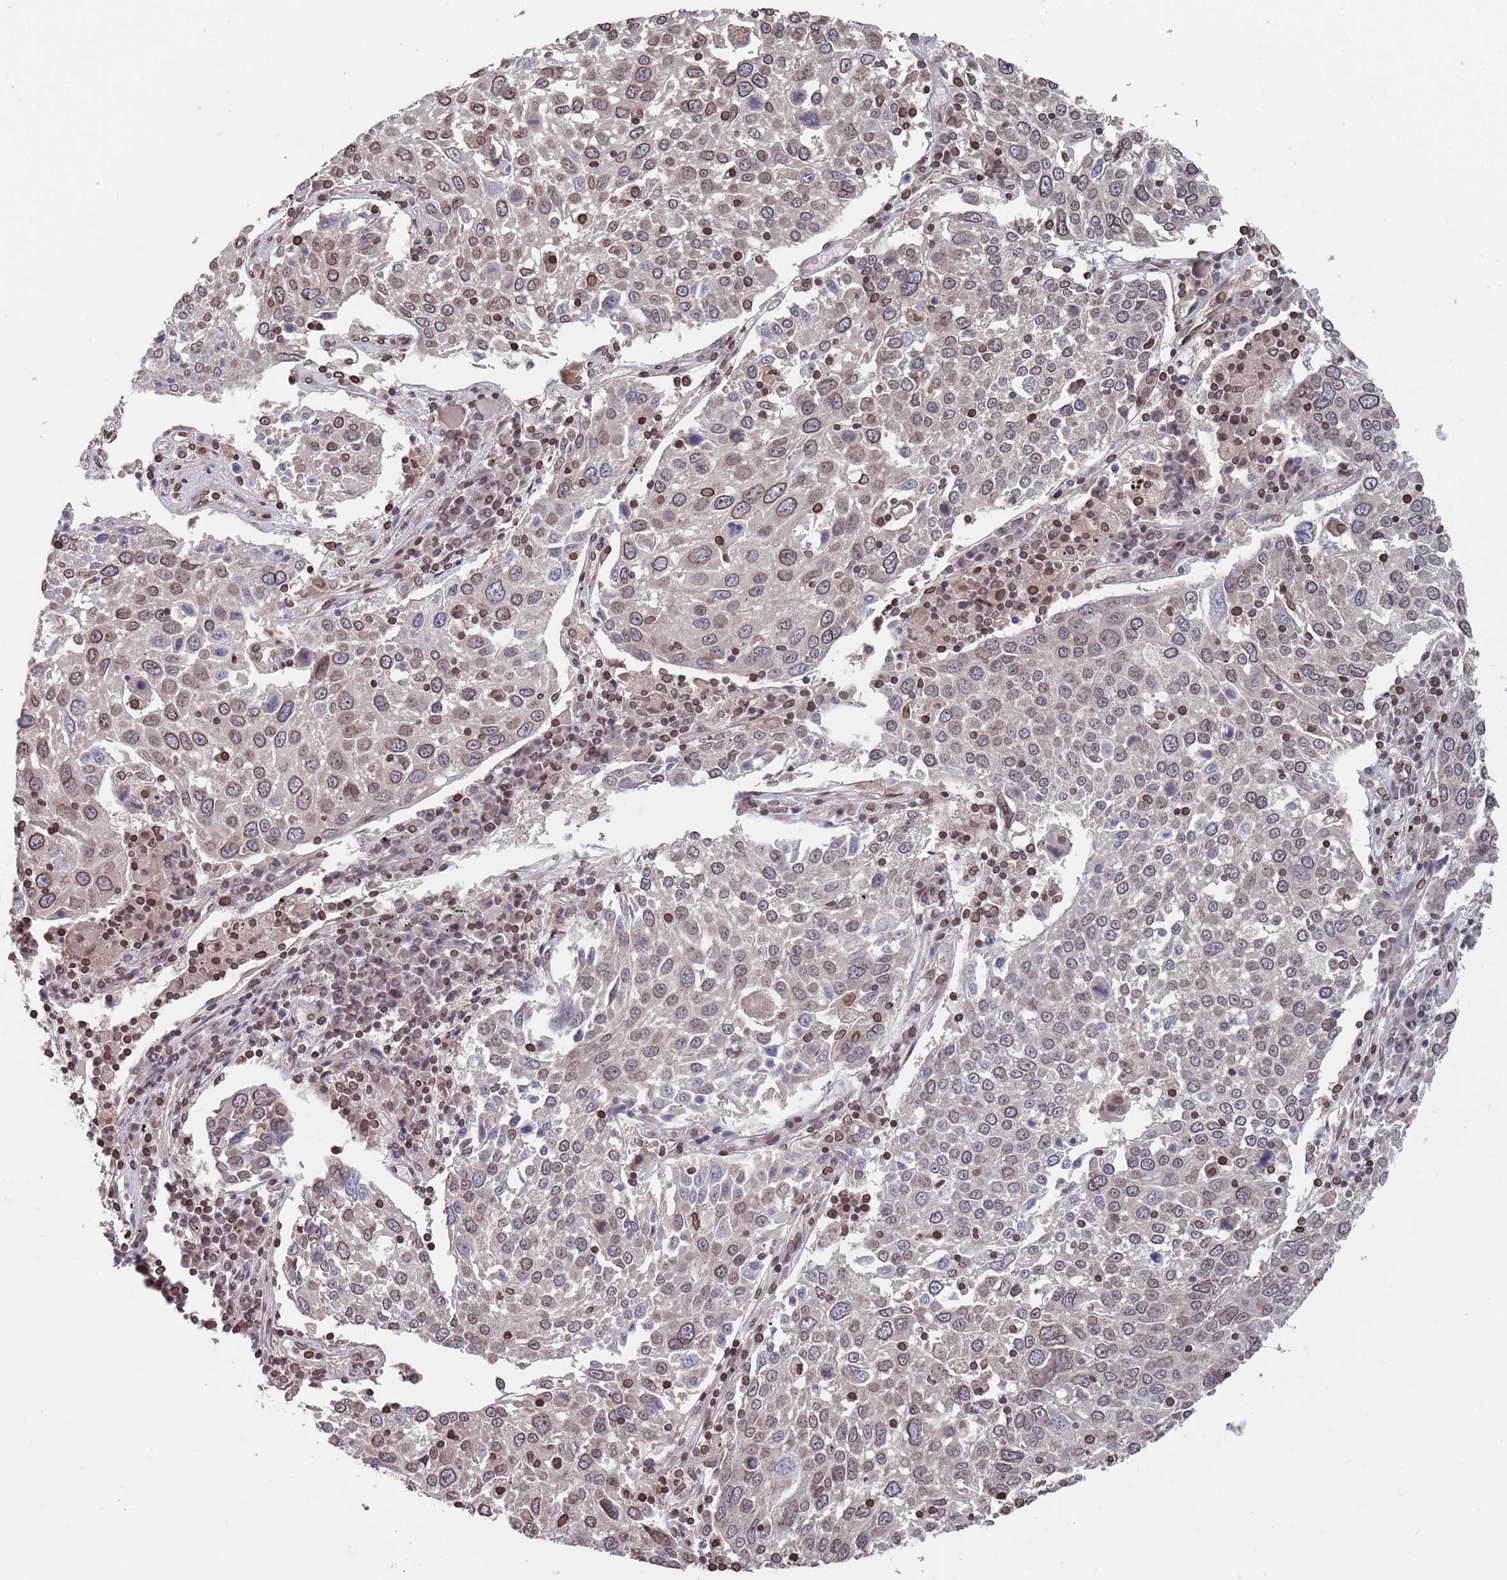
{"staining": {"intensity": "moderate", "quantity": "25%-75%", "location": "cytoplasmic/membranous,nuclear"}, "tissue": "lung cancer", "cell_type": "Tumor cells", "image_type": "cancer", "snomed": [{"axis": "morphology", "description": "Squamous cell carcinoma, NOS"}, {"axis": "topography", "description": "Lung"}], "caption": "Protein positivity by immunohistochemistry reveals moderate cytoplasmic/membranous and nuclear staining in approximately 25%-75% of tumor cells in lung squamous cell carcinoma. The protein is stained brown, and the nuclei are stained in blue (DAB IHC with brightfield microscopy, high magnification).", "gene": "SDHAF3", "patient": {"sex": "male", "age": 65}}